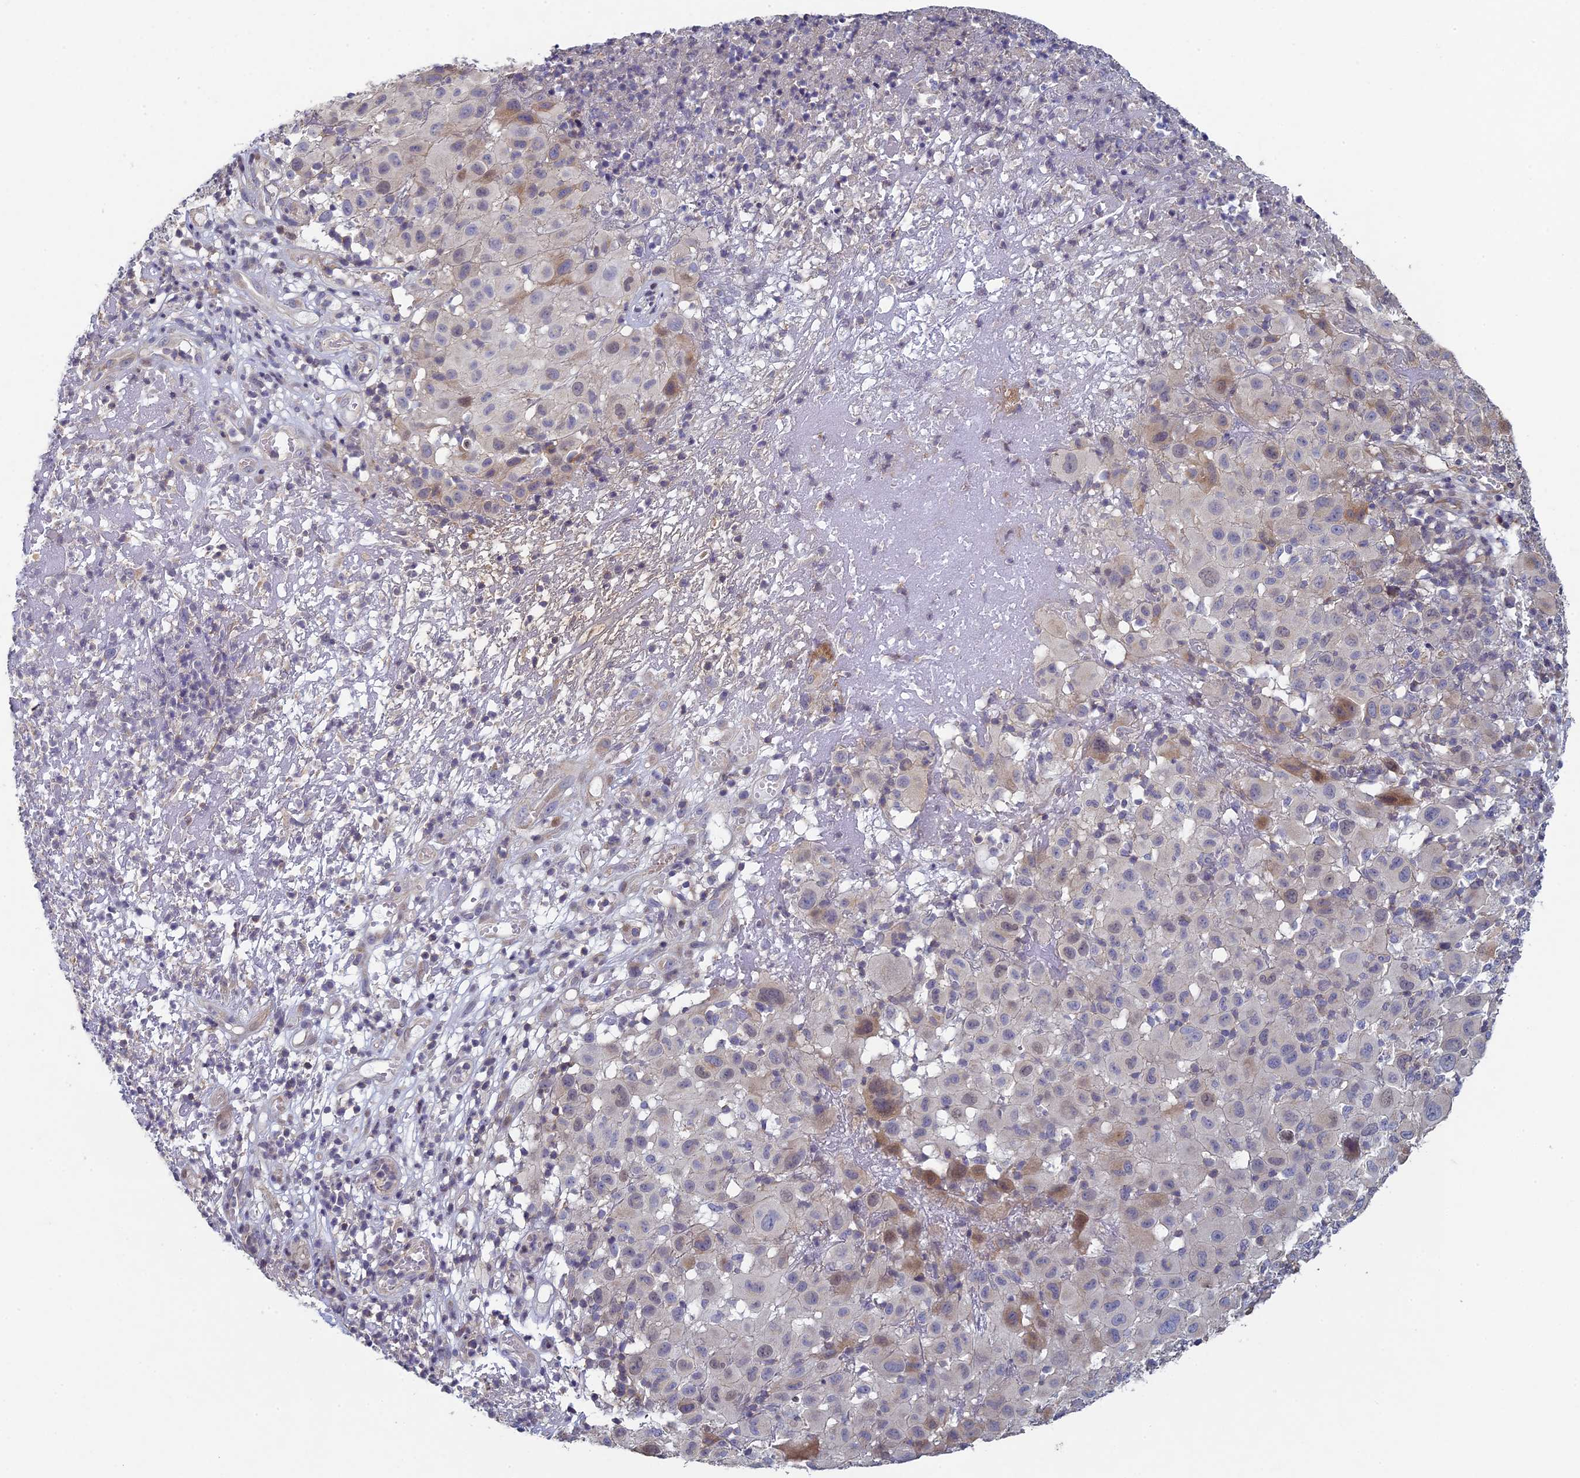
{"staining": {"intensity": "moderate", "quantity": "<25%", "location": "cytoplasmic/membranous"}, "tissue": "melanoma", "cell_type": "Tumor cells", "image_type": "cancer", "snomed": [{"axis": "morphology", "description": "Malignant melanoma, NOS"}, {"axis": "topography", "description": "Skin"}], "caption": "Approximately <25% of tumor cells in malignant melanoma display moderate cytoplasmic/membranous protein expression as visualized by brown immunohistochemical staining.", "gene": "DIXDC1", "patient": {"sex": "male", "age": 73}}